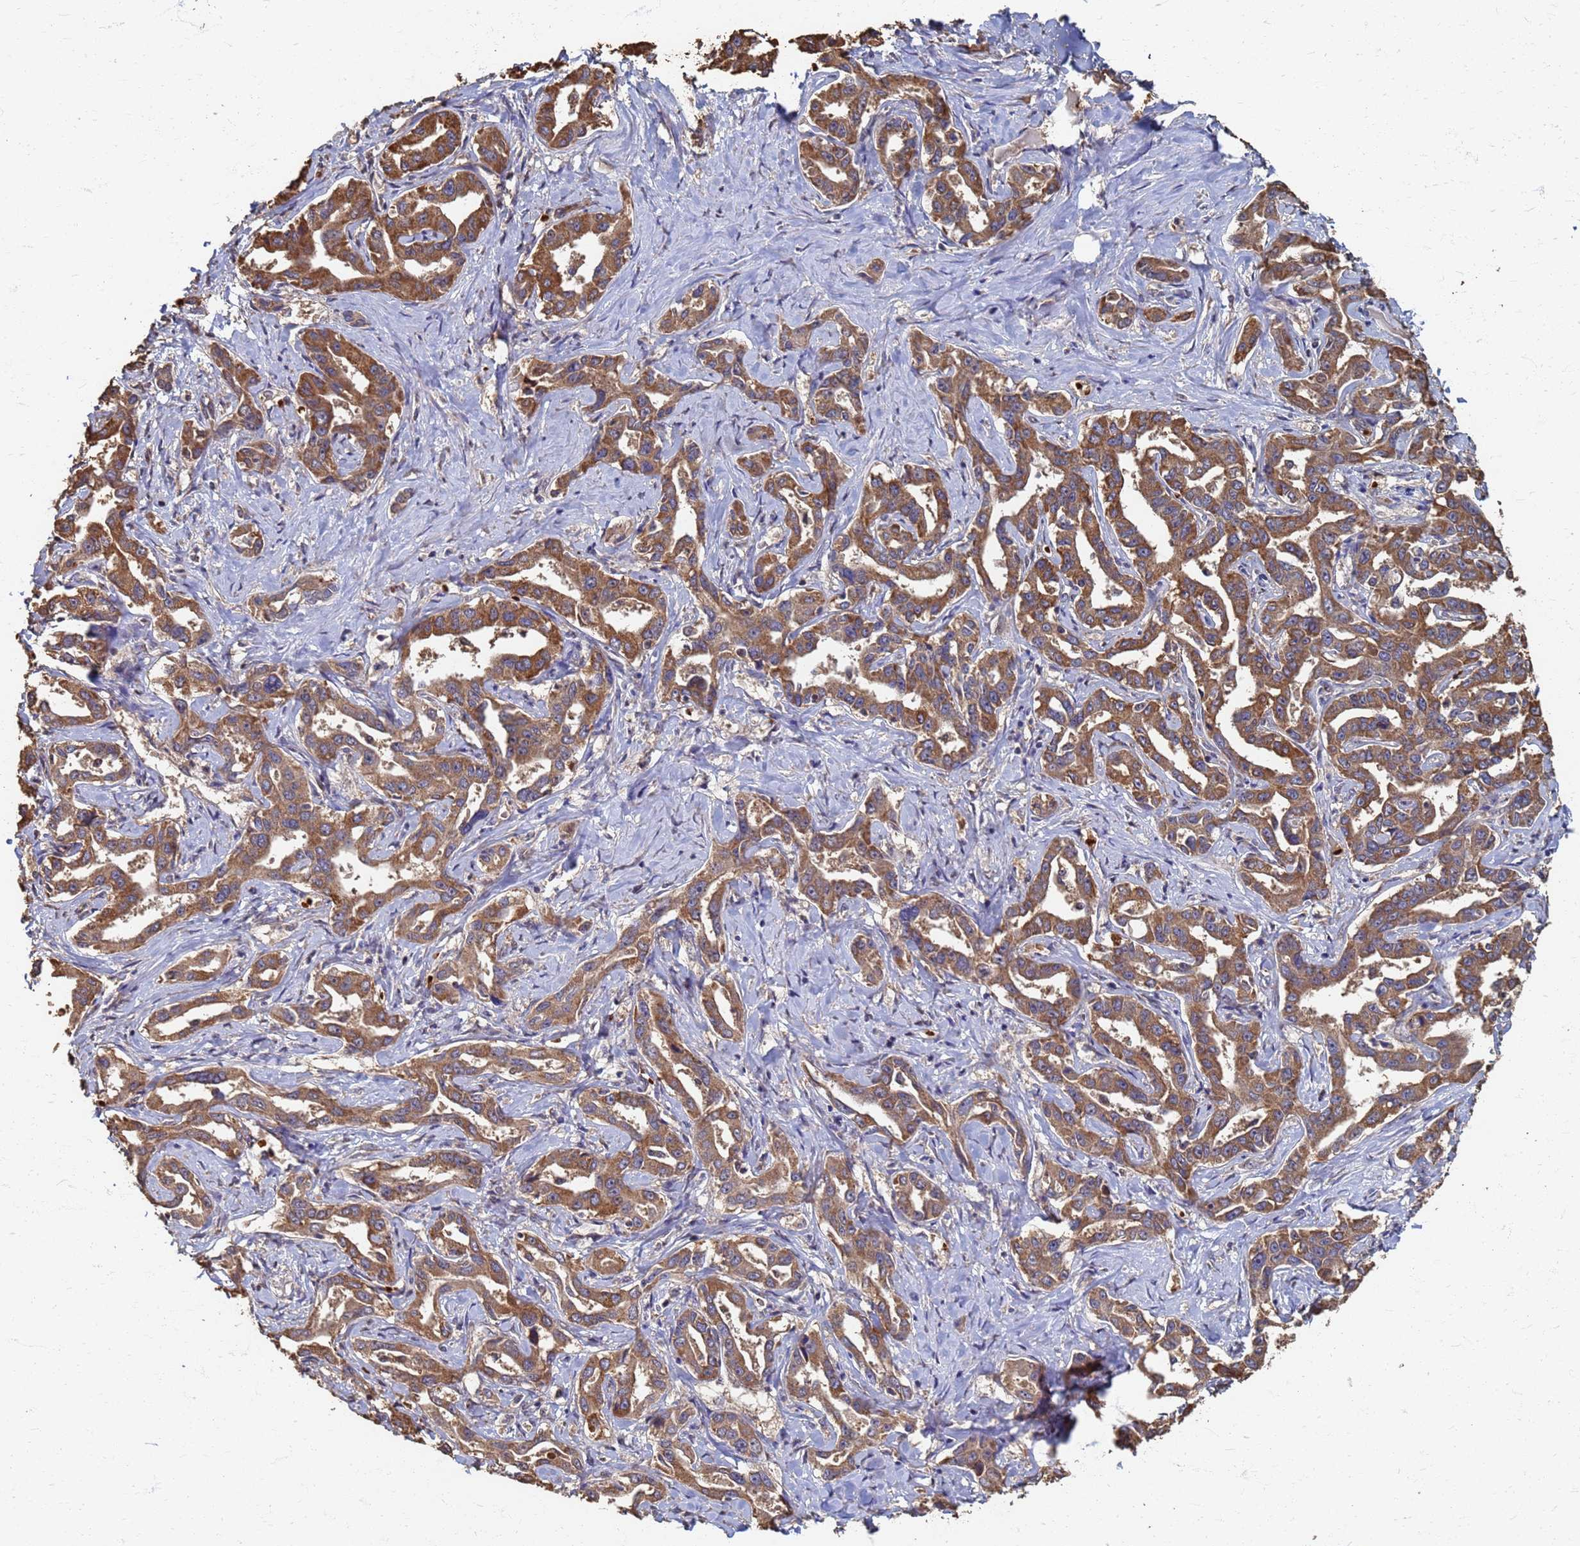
{"staining": {"intensity": "moderate", "quantity": ">75%", "location": "cytoplasmic/membranous"}, "tissue": "liver cancer", "cell_type": "Tumor cells", "image_type": "cancer", "snomed": [{"axis": "morphology", "description": "Cholangiocarcinoma"}, {"axis": "topography", "description": "Liver"}], "caption": "Liver cancer (cholangiocarcinoma) stained with a protein marker demonstrates moderate staining in tumor cells.", "gene": "DPH5", "patient": {"sex": "male", "age": 59}}